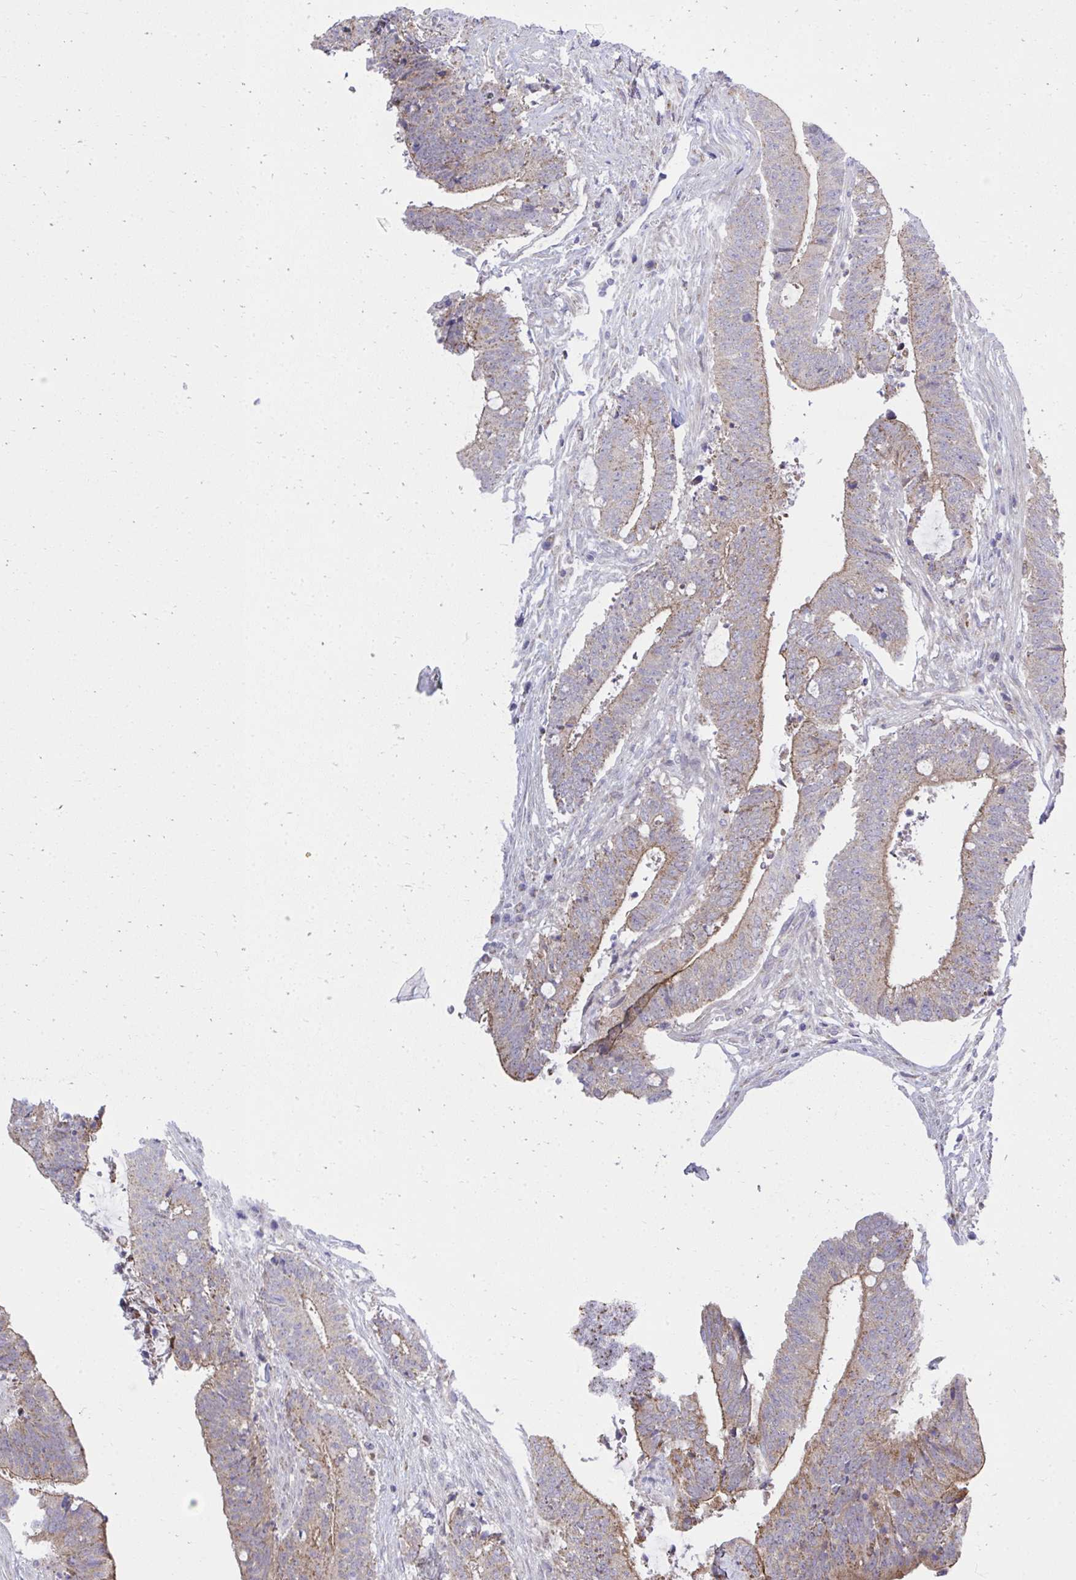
{"staining": {"intensity": "moderate", "quantity": ">75%", "location": "cytoplasmic/membranous"}, "tissue": "colorectal cancer", "cell_type": "Tumor cells", "image_type": "cancer", "snomed": [{"axis": "morphology", "description": "Adenocarcinoma, NOS"}, {"axis": "topography", "description": "Colon"}], "caption": "Human colorectal cancer stained with a brown dye reveals moderate cytoplasmic/membranous positive staining in about >75% of tumor cells.", "gene": "XAF1", "patient": {"sex": "female", "age": 43}}